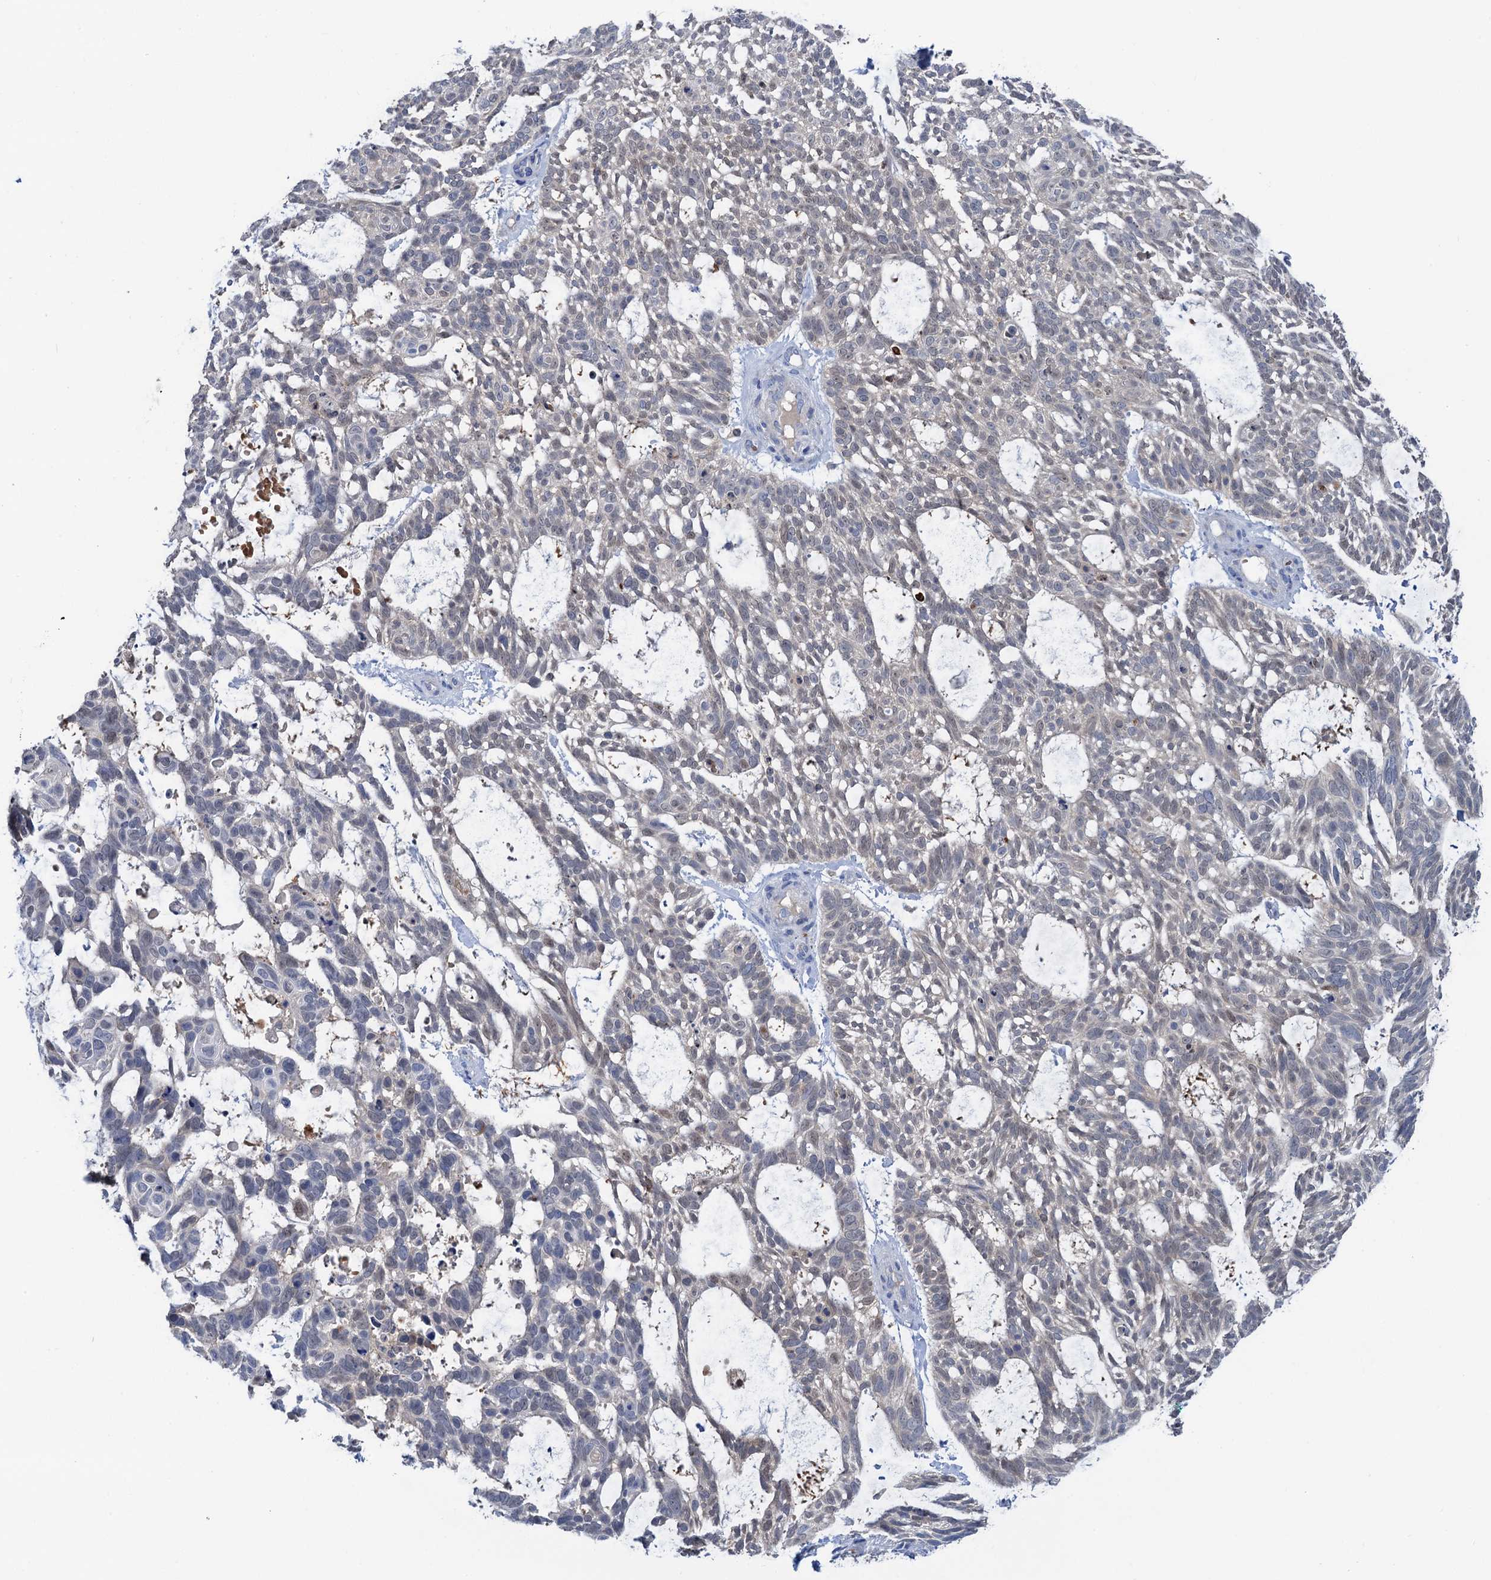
{"staining": {"intensity": "weak", "quantity": "<25%", "location": "nuclear"}, "tissue": "skin cancer", "cell_type": "Tumor cells", "image_type": "cancer", "snomed": [{"axis": "morphology", "description": "Basal cell carcinoma"}, {"axis": "topography", "description": "Skin"}], "caption": "This is an immunohistochemistry image of human skin cancer (basal cell carcinoma). There is no expression in tumor cells.", "gene": "FAH", "patient": {"sex": "male", "age": 88}}